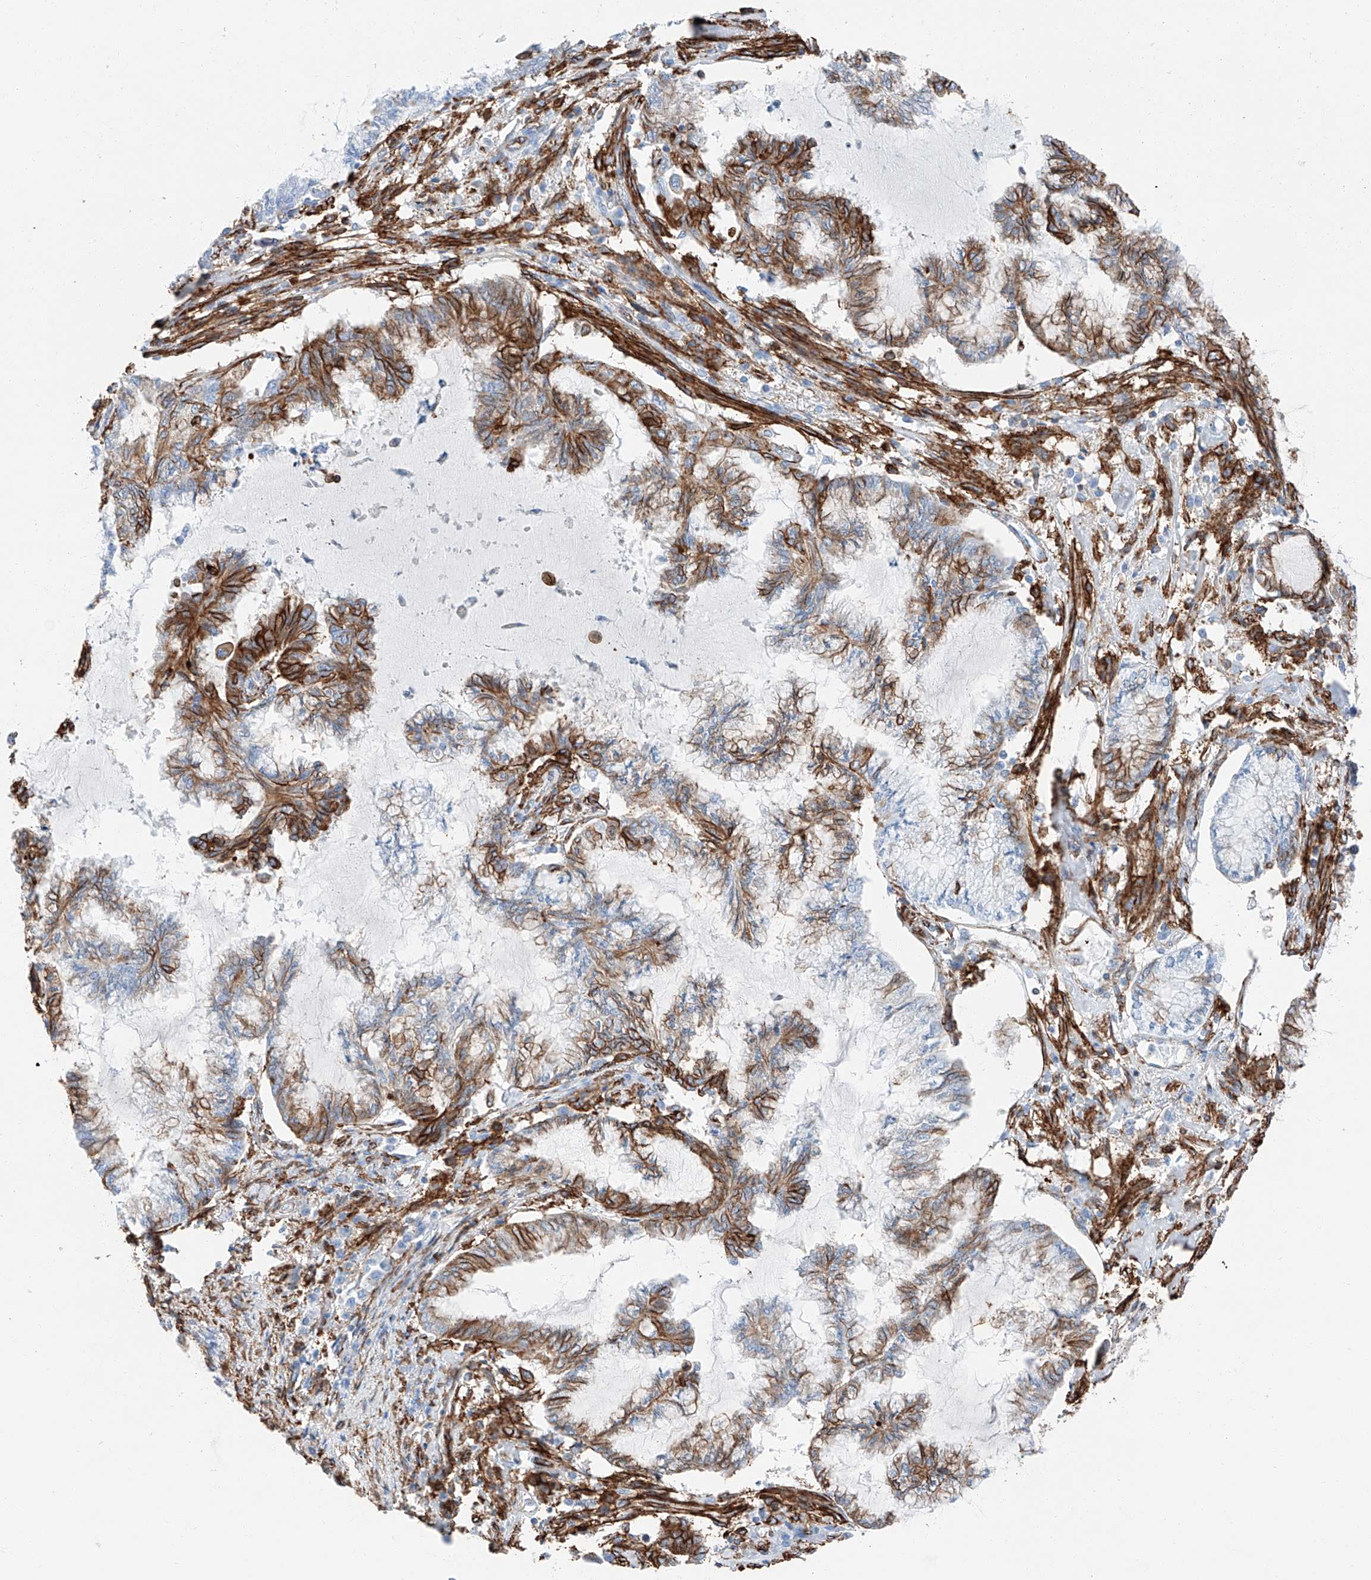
{"staining": {"intensity": "strong", "quantity": ">75%", "location": "cytoplasmic/membranous"}, "tissue": "endometrial cancer", "cell_type": "Tumor cells", "image_type": "cancer", "snomed": [{"axis": "morphology", "description": "Adenocarcinoma, NOS"}, {"axis": "topography", "description": "Endometrium"}], "caption": "Immunohistochemical staining of human adenocarcinoma (endometrial) displays high levels of strong cytoplasmic/membranous protein staining in approximately >75% of tumor cells. (DAB (3,3'-diaminobenzidine) IHC with brightfield microscopy, high magnification).", "gene": "ZNF804A", "patient": {"sex": "female", "age": 86}}